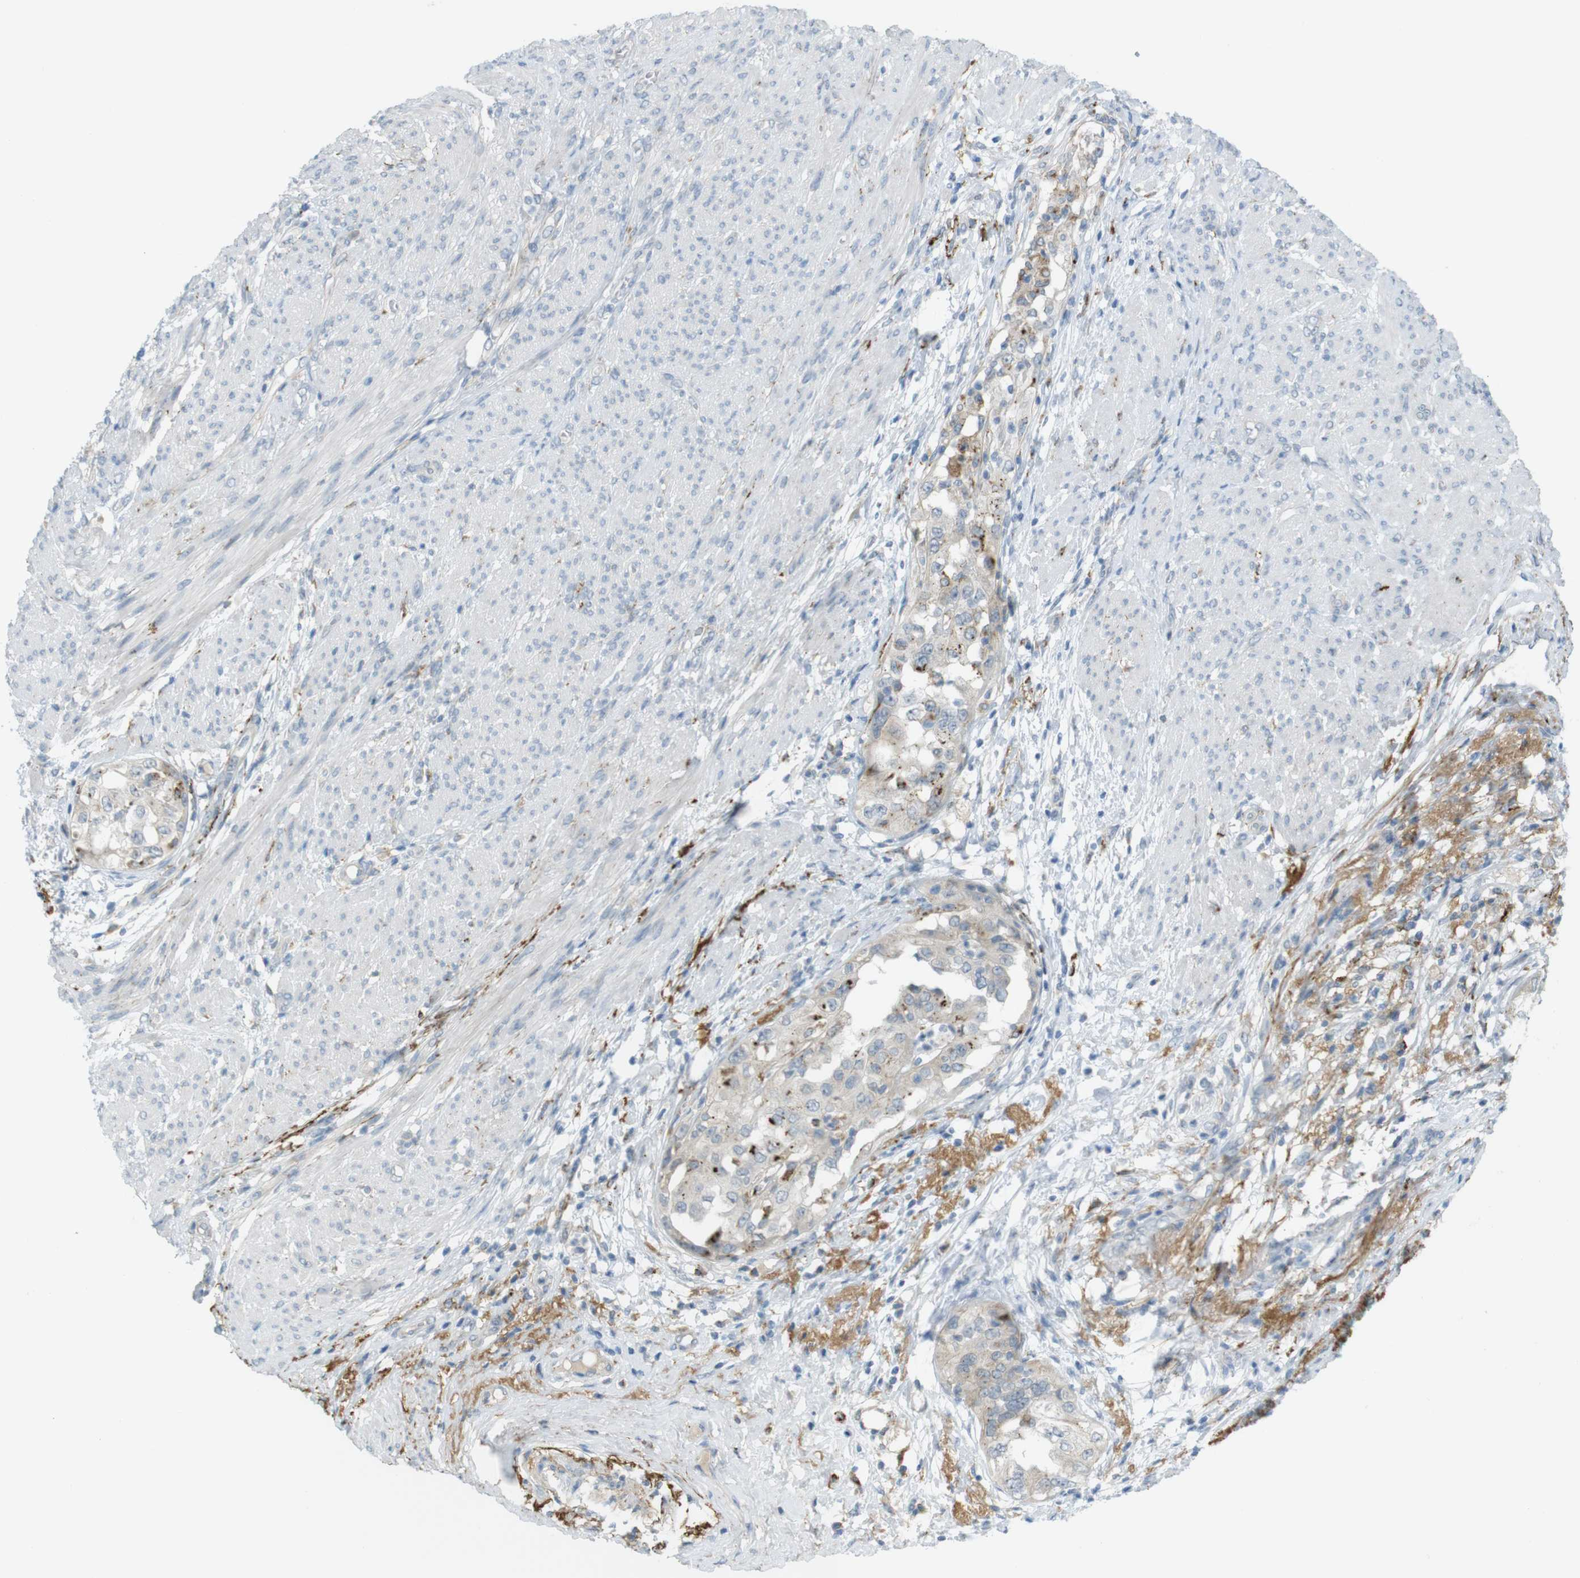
{"staining": {"intensity": "moderate", "quantity": ">75%", "location": "cytoplasmic/membranous"}, "tissue": "endometrial cancer", "cell_type": "Tumor cells", "image_type": "cancer", "snomed": [{"axis": "morphology", "description": "Adenocarcinoma, NOS"}, {"axis": "topography", "description": "Endometrium"}], "caption": "The immunohistochemical stain labels moderate cytoplasmic/membranous expression in tumor cells of endometrial cancer tissue. (DAB (3,3'-diaminobenzidine) = brown stain, brightfield microscopy at high magnification).", "gene": "UGT8", "patient": {"sex": "female", "age": 85}}